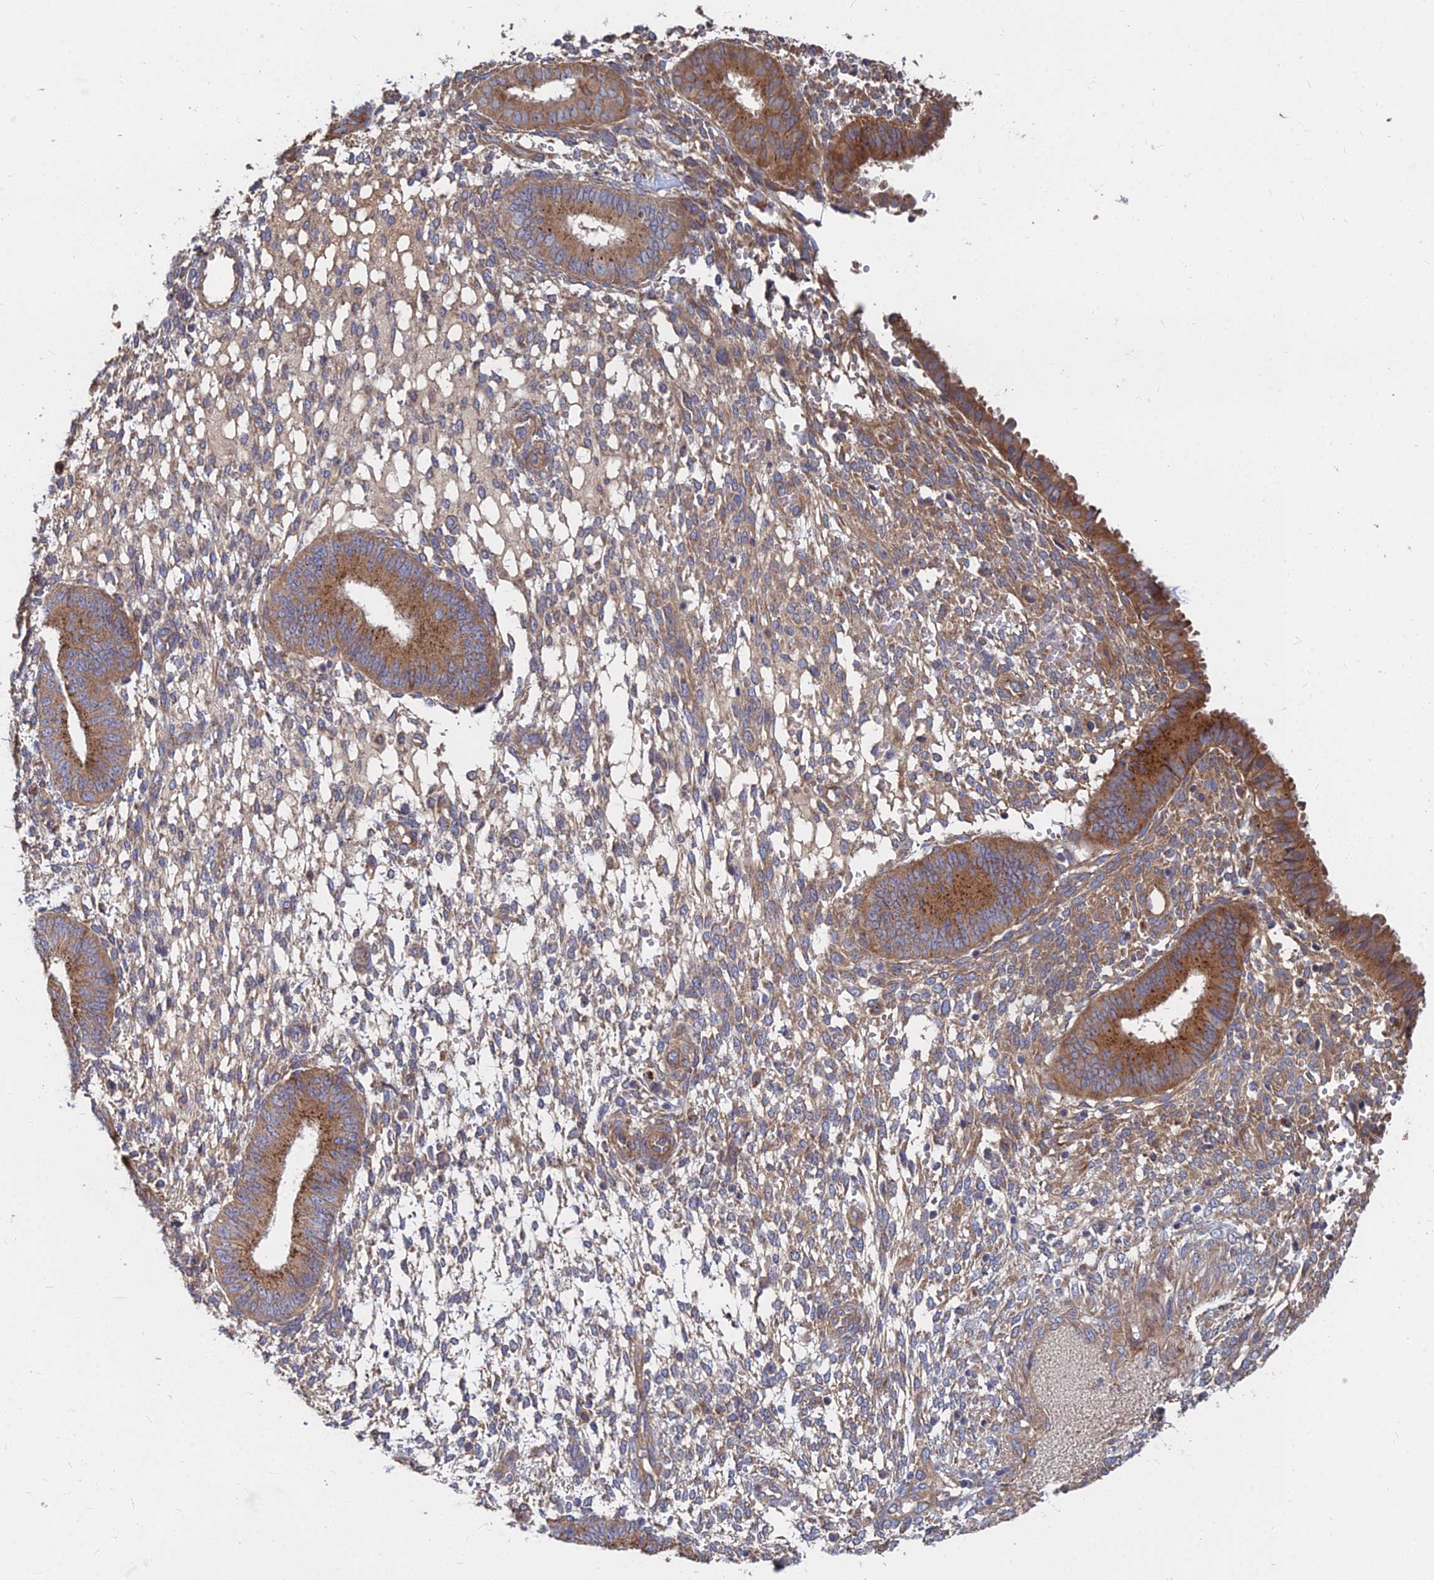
{"staining": {"intensity": "weak", "quantity": ">75%", "location": "cytoplasmic/membranous"}, "tissue": "endometrium", "cell_type": "Cells in endometrial stroma", "image_type": "normal", "snomed": [{"axis": "morphology", "description": "Normal tissue, NOS"}, {"axis": "topography", "description": "Endometrium"}], "caption": "Protein expression by IHC exhibits weak cytoplasmic/membranous expression in approximately >75% of cells in endometrial stroma in unremarkable endometrium.", "gene": "CCZ1B", "patient": {"sex": "female", "age": 49}}